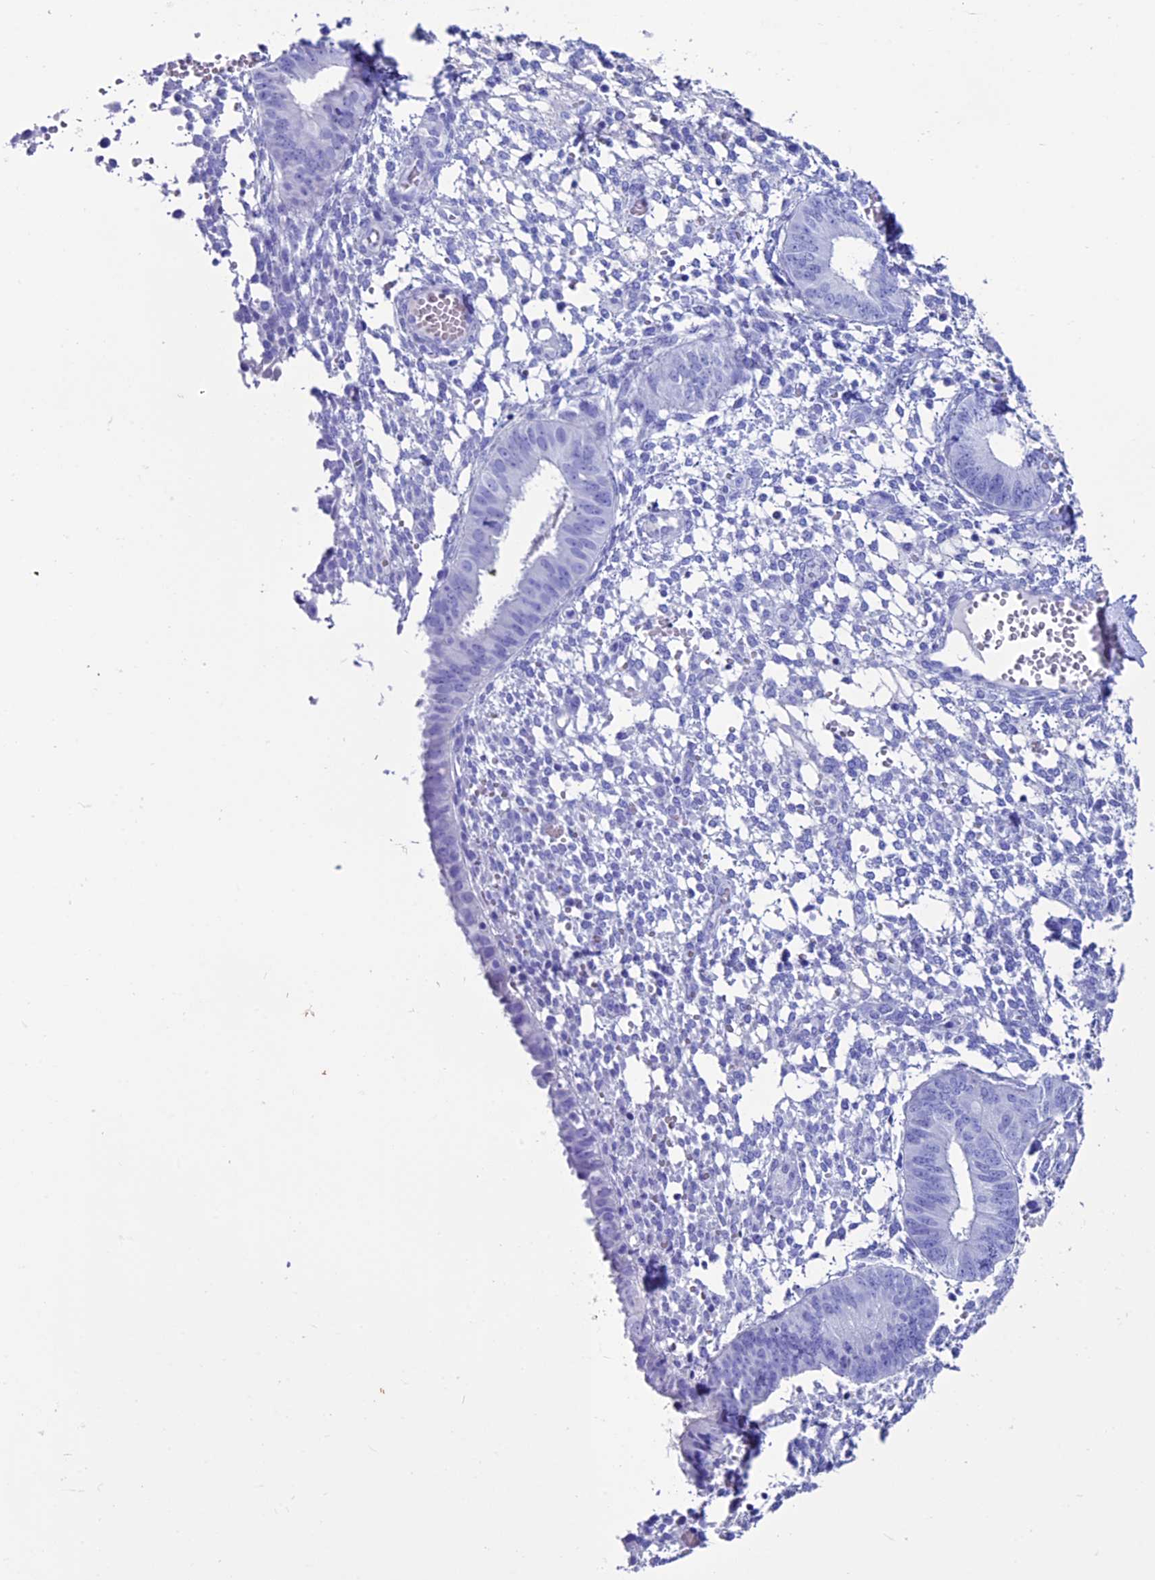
{"staining": {"intensity": "negative", "quantity": "none", "location": "none"}, "tissue": "endometrium", "cell_type": "Cells in endometrial stroma", "image_type": "normal", "snomed": [{"axis": "morphology", "description": "Normal tissue, NOS"}, {"axis": "topography", "description": "Endometrium"}], "caption": "Image shows no protein staining in cells in endometrial stroma of benign endometrium. The staining is performed using DAB brown chromogen with nuclei counter-stained in using hematoxylin.", "gene": "ANKRD29", "patient": {"sex": "female", "age": 49}}